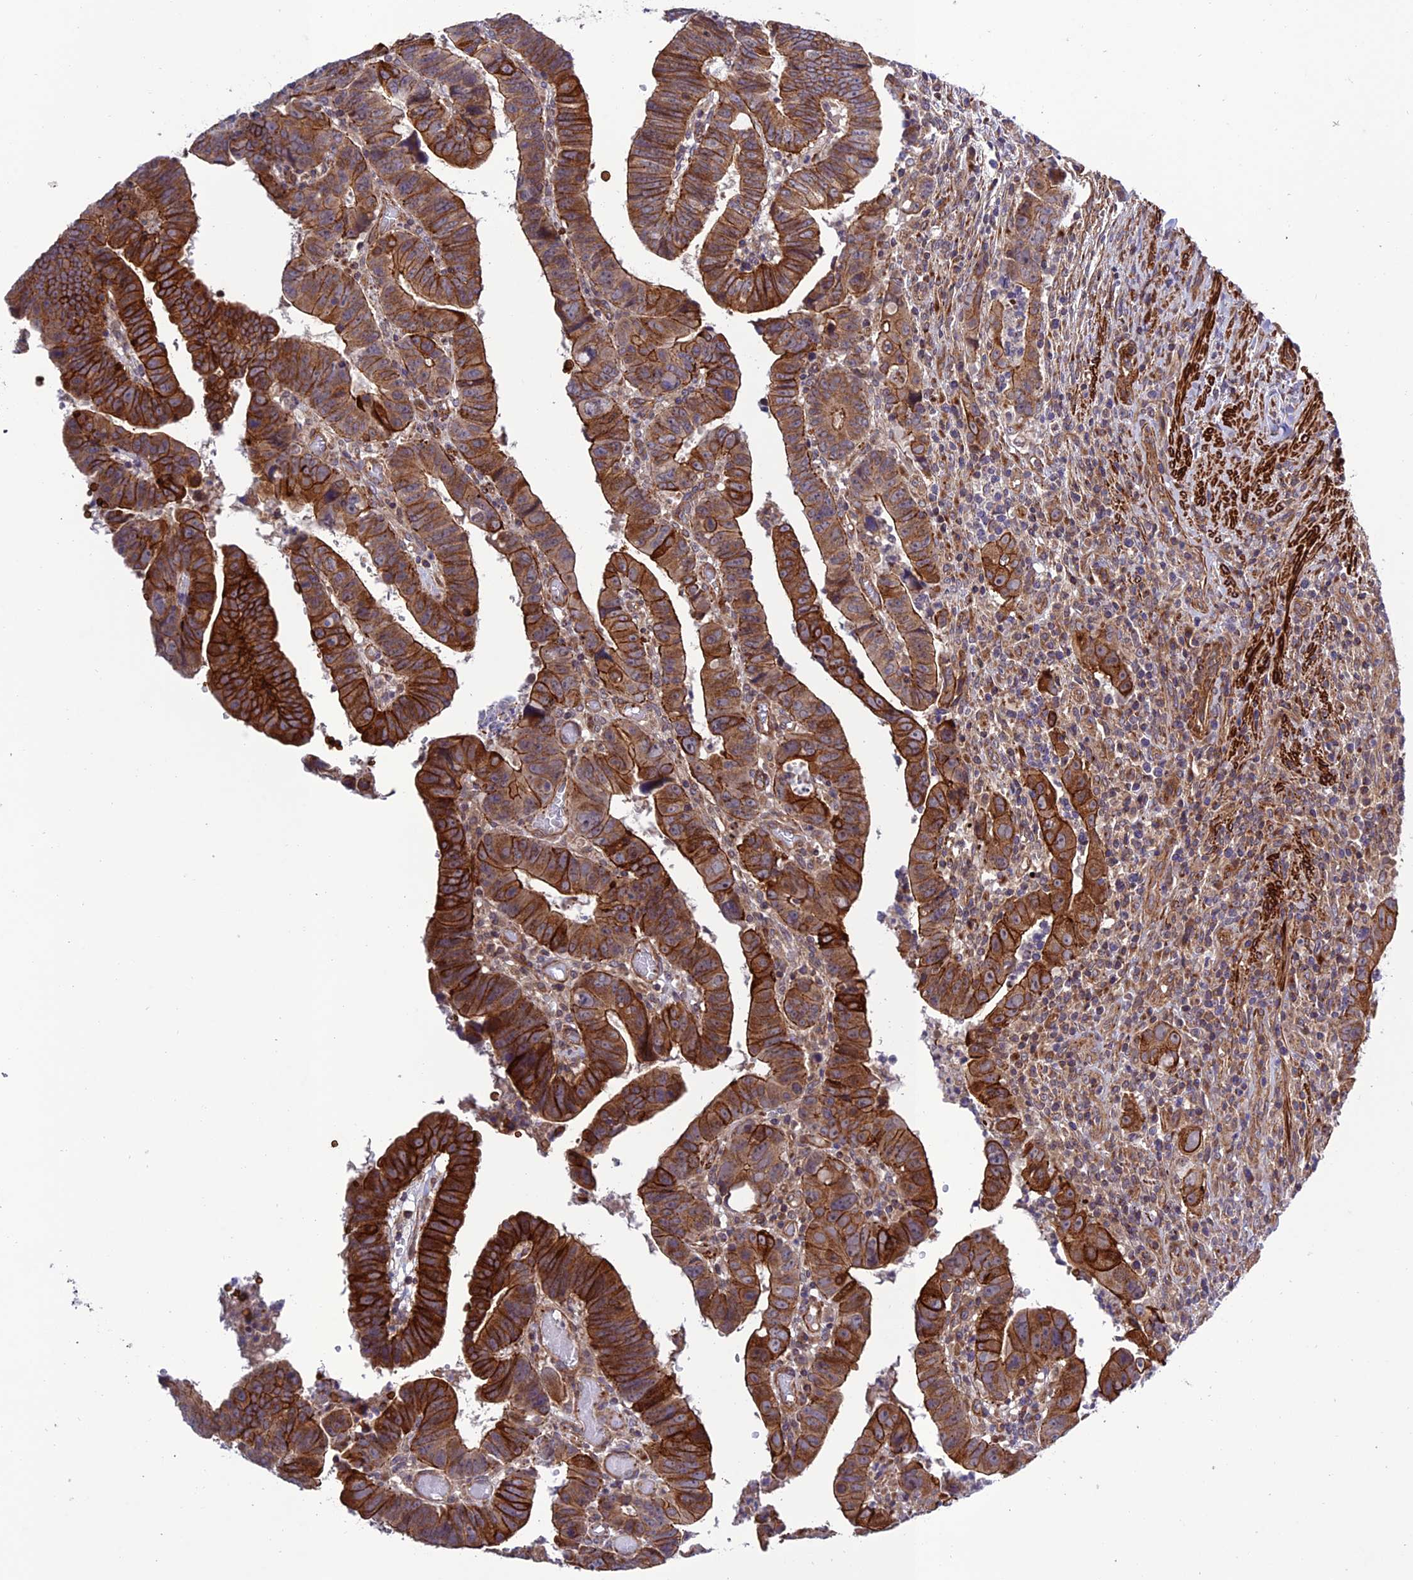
{"staining": {"intensity": "strong", "quantity": ">75%", "location": "cytoplasmic/membranous"}, "tissue": "colorectal cancer", "cell_type": "Tumor cells", "image_type": "cancer", "snomed": [{"axis": "morphology", "description": "Normal tissue, NOS"}, {"axis": "morphology", "description": "Adenocarcinoma, NOS"}, {"axis": "topography", "description": "Rectum"}], "caption": "Brown immunohistochemical staining in colorectal cancer demonstrates strong cytoplasmic/membranous staining in approximately >75% of tumor cells.", "gene": "TNIP3", "patient": {"sex": "female", "age": 65}}